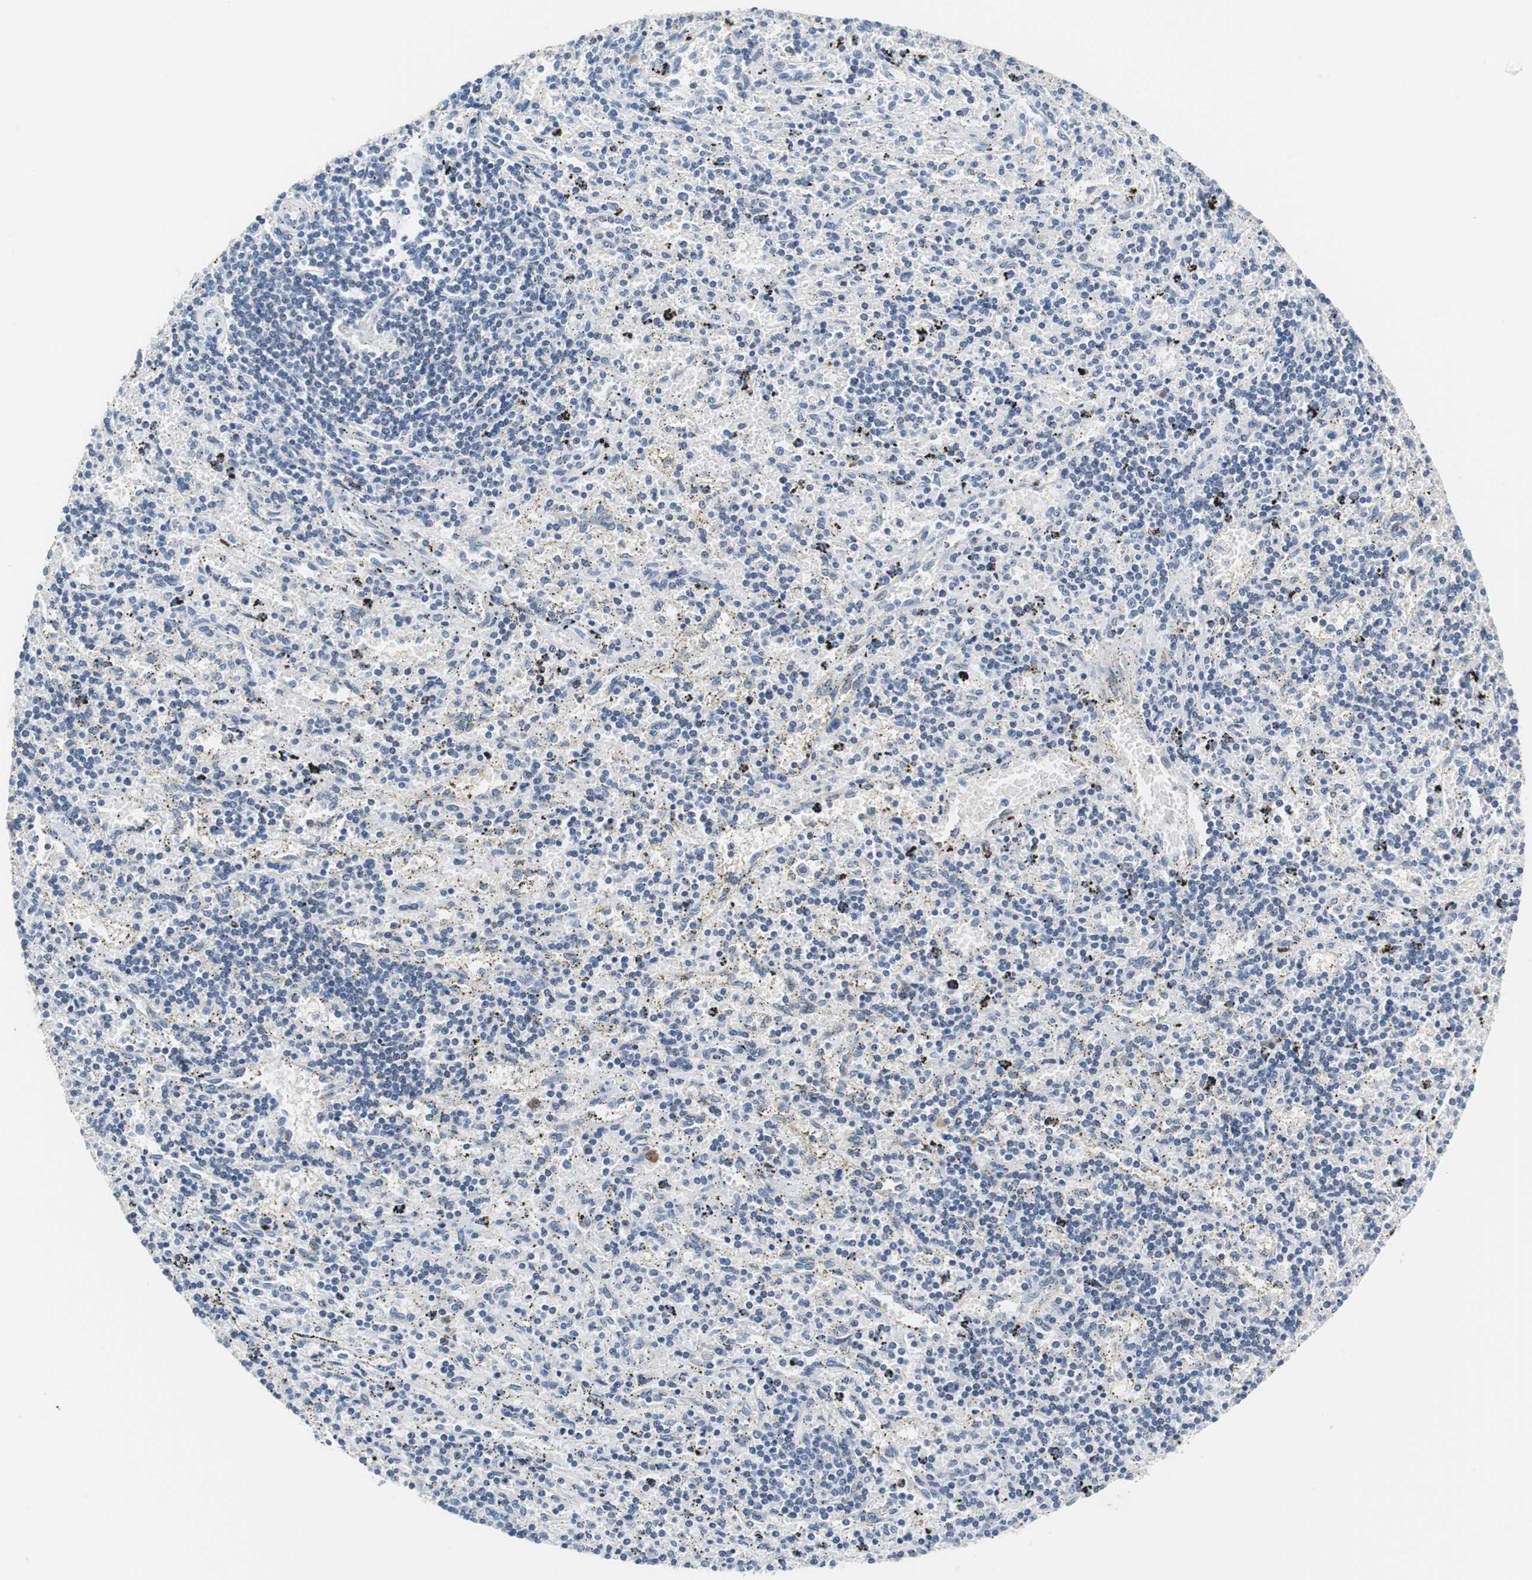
{"staining": {"intensity": "negative", "quantity": "none", "location": "none"}, "tissue": "lymphoma", "cell_type": "Tumor cells", "image_type": "cancer", "snomed": [{"axis": "morphology", "description": "Malignant lymphoma, non-Hodgkin's type, Low grade"}, {"axis": "topography", "description": "Spleen"}], "caption": "Human malignant lymphoma, non-Hodgkin's type (low-grade) stained for a protein using IHC exhibits no positivity in tumor cells.", "gene": "GLCCI1", "patient": {"sex": "male", "age": 76}}